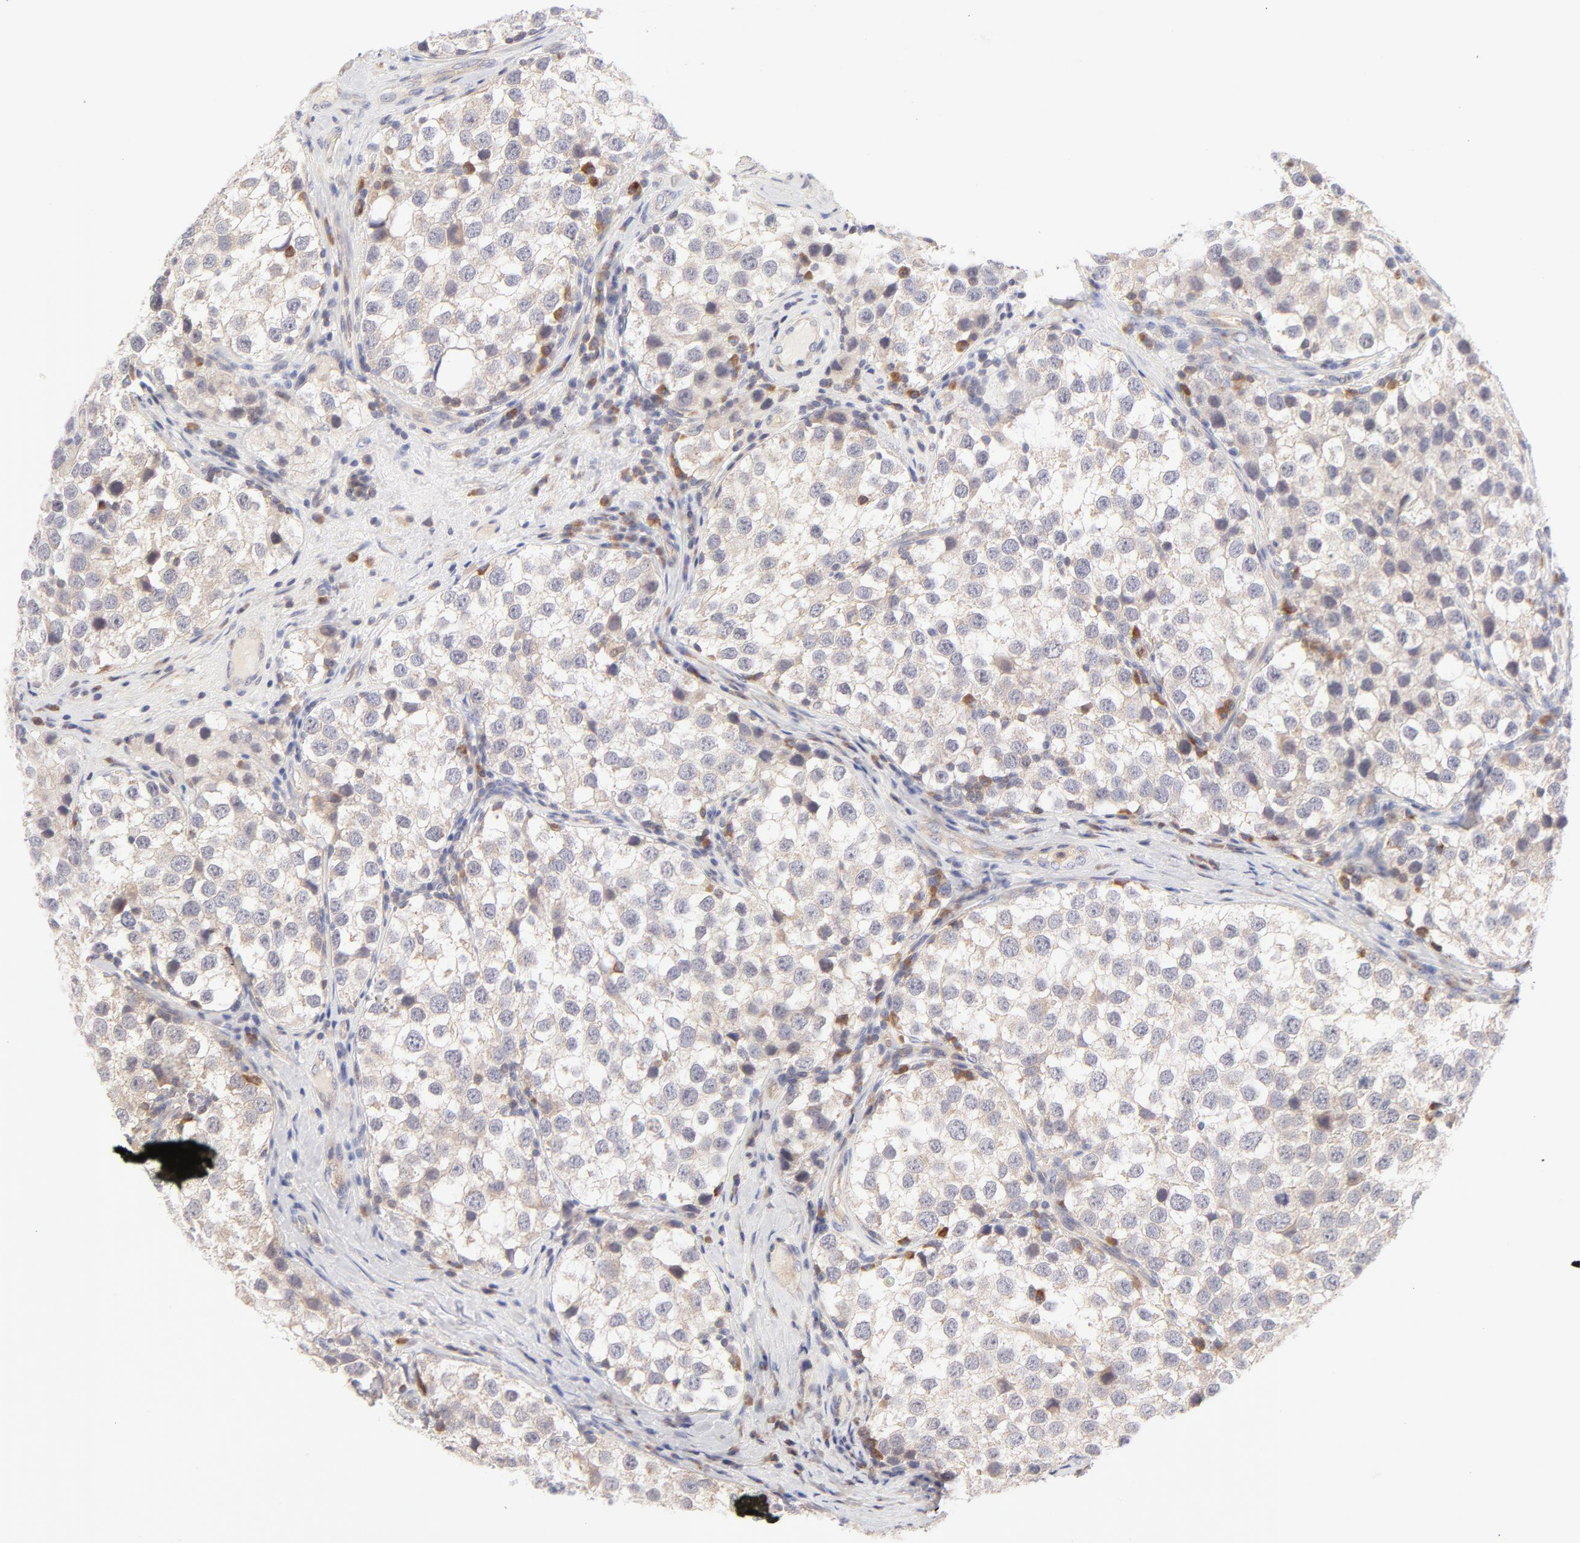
{"staining": {"intensity": "weak", "quantity": ">75%", "location": "cytoplasmic/membranous"}, "tissue": "testis cancer", "cell_type": "Tumor cells", "image_type": "cancer", "snomed": [{"axis": "morphology", "description": "Seminoma, NOS"}, {"axis": "topography", "description": "Testis"}], "caption": "Brown immunohistochemical staining in testis cancer exhibits weak cytoplasmic/membranous expression in about >75% of tumor cells. The staining was performed using DAB (3,3'-diaminobenzidine) to visualize the protein expression in brown, while the nuclei were stained in blue with hematoxylin (Magnification: 20x).", "gene": "RPS6KA1", "patient": {"sex": "male", "age": 39}}